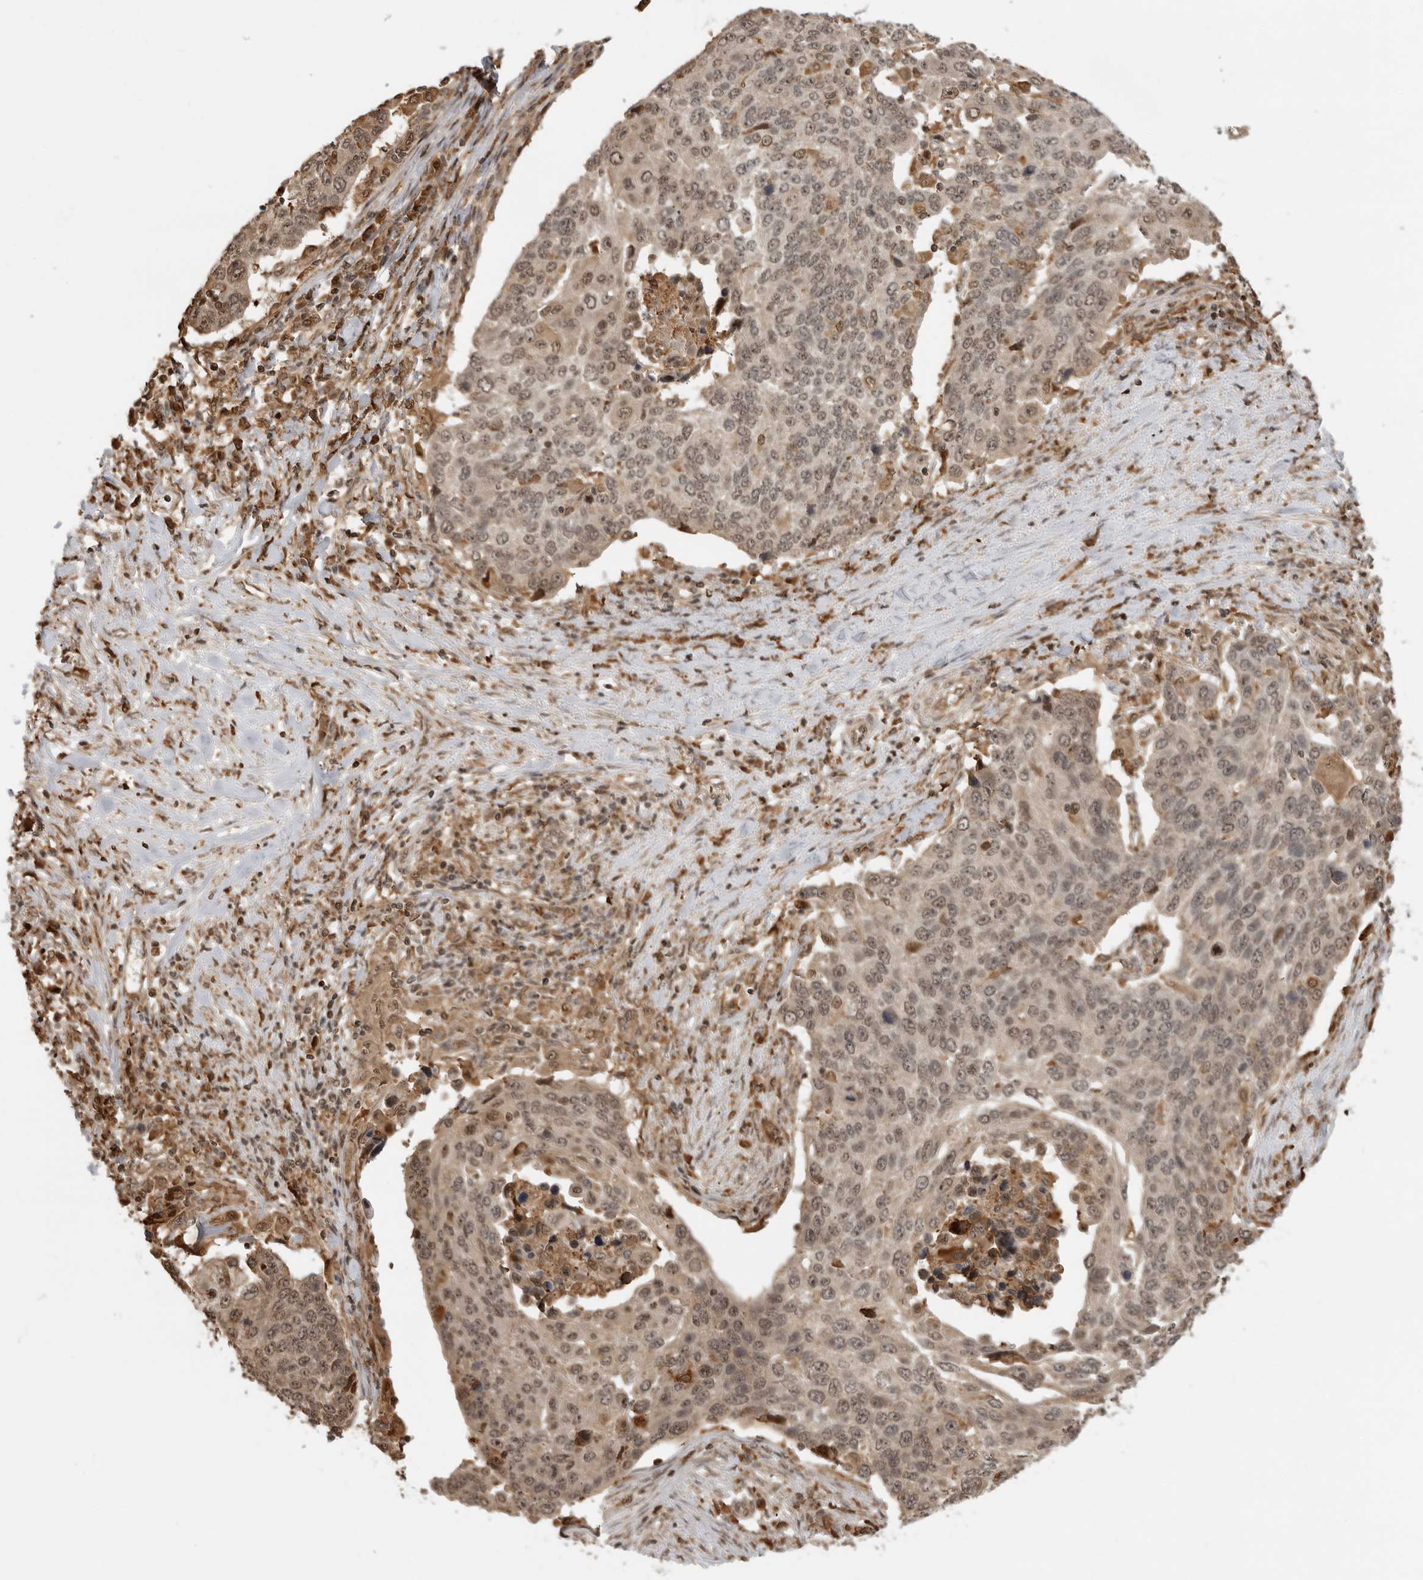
{"staining": {"intensity": "moderate", "quantity": ">75%", "location": "cytoplasmic/membranous,nuclear"}, "tissue": "lung cancer", "cell_type": "Tumor cells", "image_type": "cancer", "snomed": [{"axis": "morphology", "description": "Squamous cell carcinoma, NOS"}, {"axis": "topography", "description": "Lung"}], "caption": "A histopathology image showing moderate cytoplasmic/membranous and nuclear expression in approximately >75% of tumor cells in lung cancer, as visualized by brown immunohistochemical staining.", "gene": "BMP2K", "patient": {"sex": "male", "age": 66}}